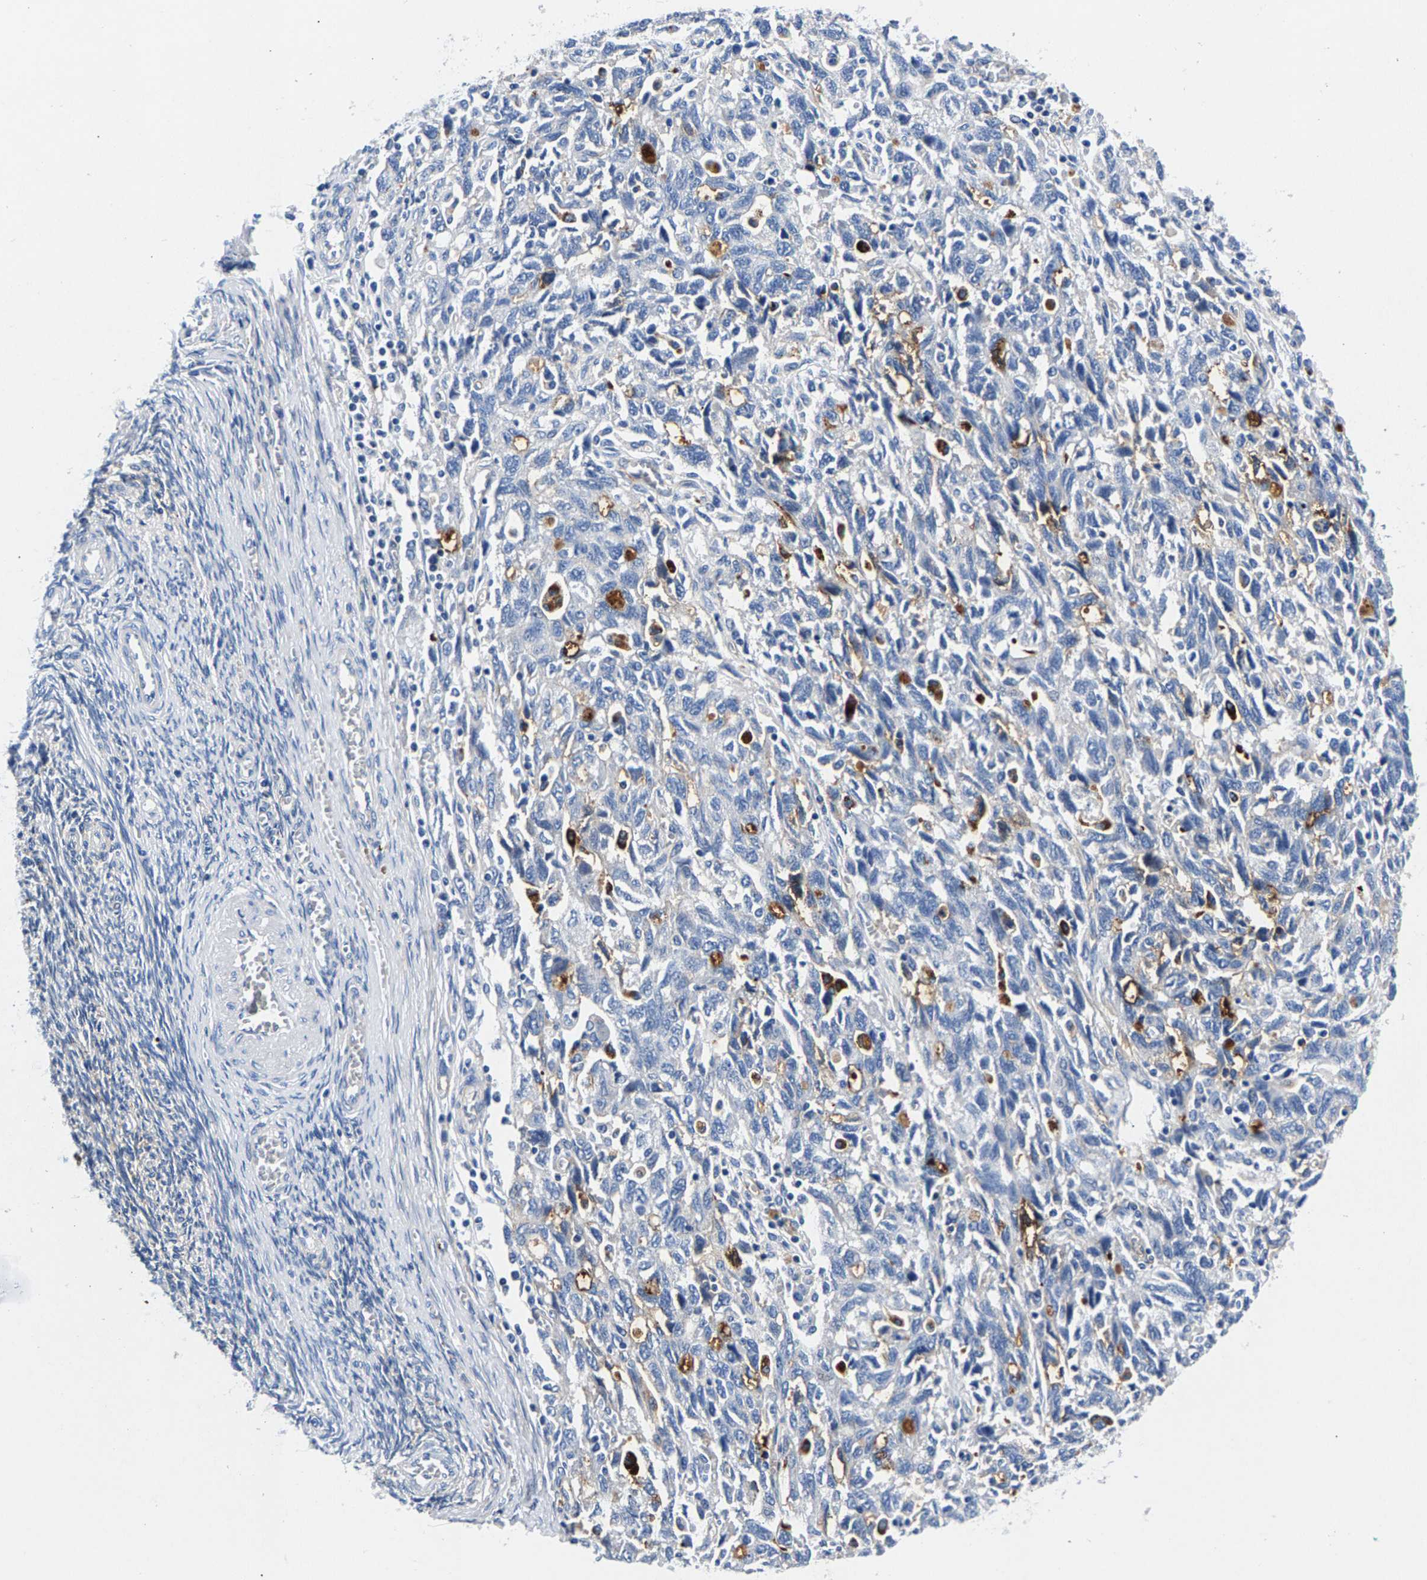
{"staining": {"intensity": "negative", "quantity": "none", "location": "none"}, "tissue": "ovarian cancer", "cell_type": "Tumor cells", "image_type": "cancer", "snomed": [{"axis": "morphology", "description": "Carcinoma, NOS"}, {"axis": "morphology", "description": "Cystadenocarcinoma, serous, NOS"}, {"axis": "topography", "description": "Ovary"}], "caption": "Histopathology image shows no significant protein expression in tumor cells of ovarian cancer. (DAB immunohistochemistry (IHC), high magnification).", "gene": "P2RY4", "patient": {"sex": "female", "age": 69}}